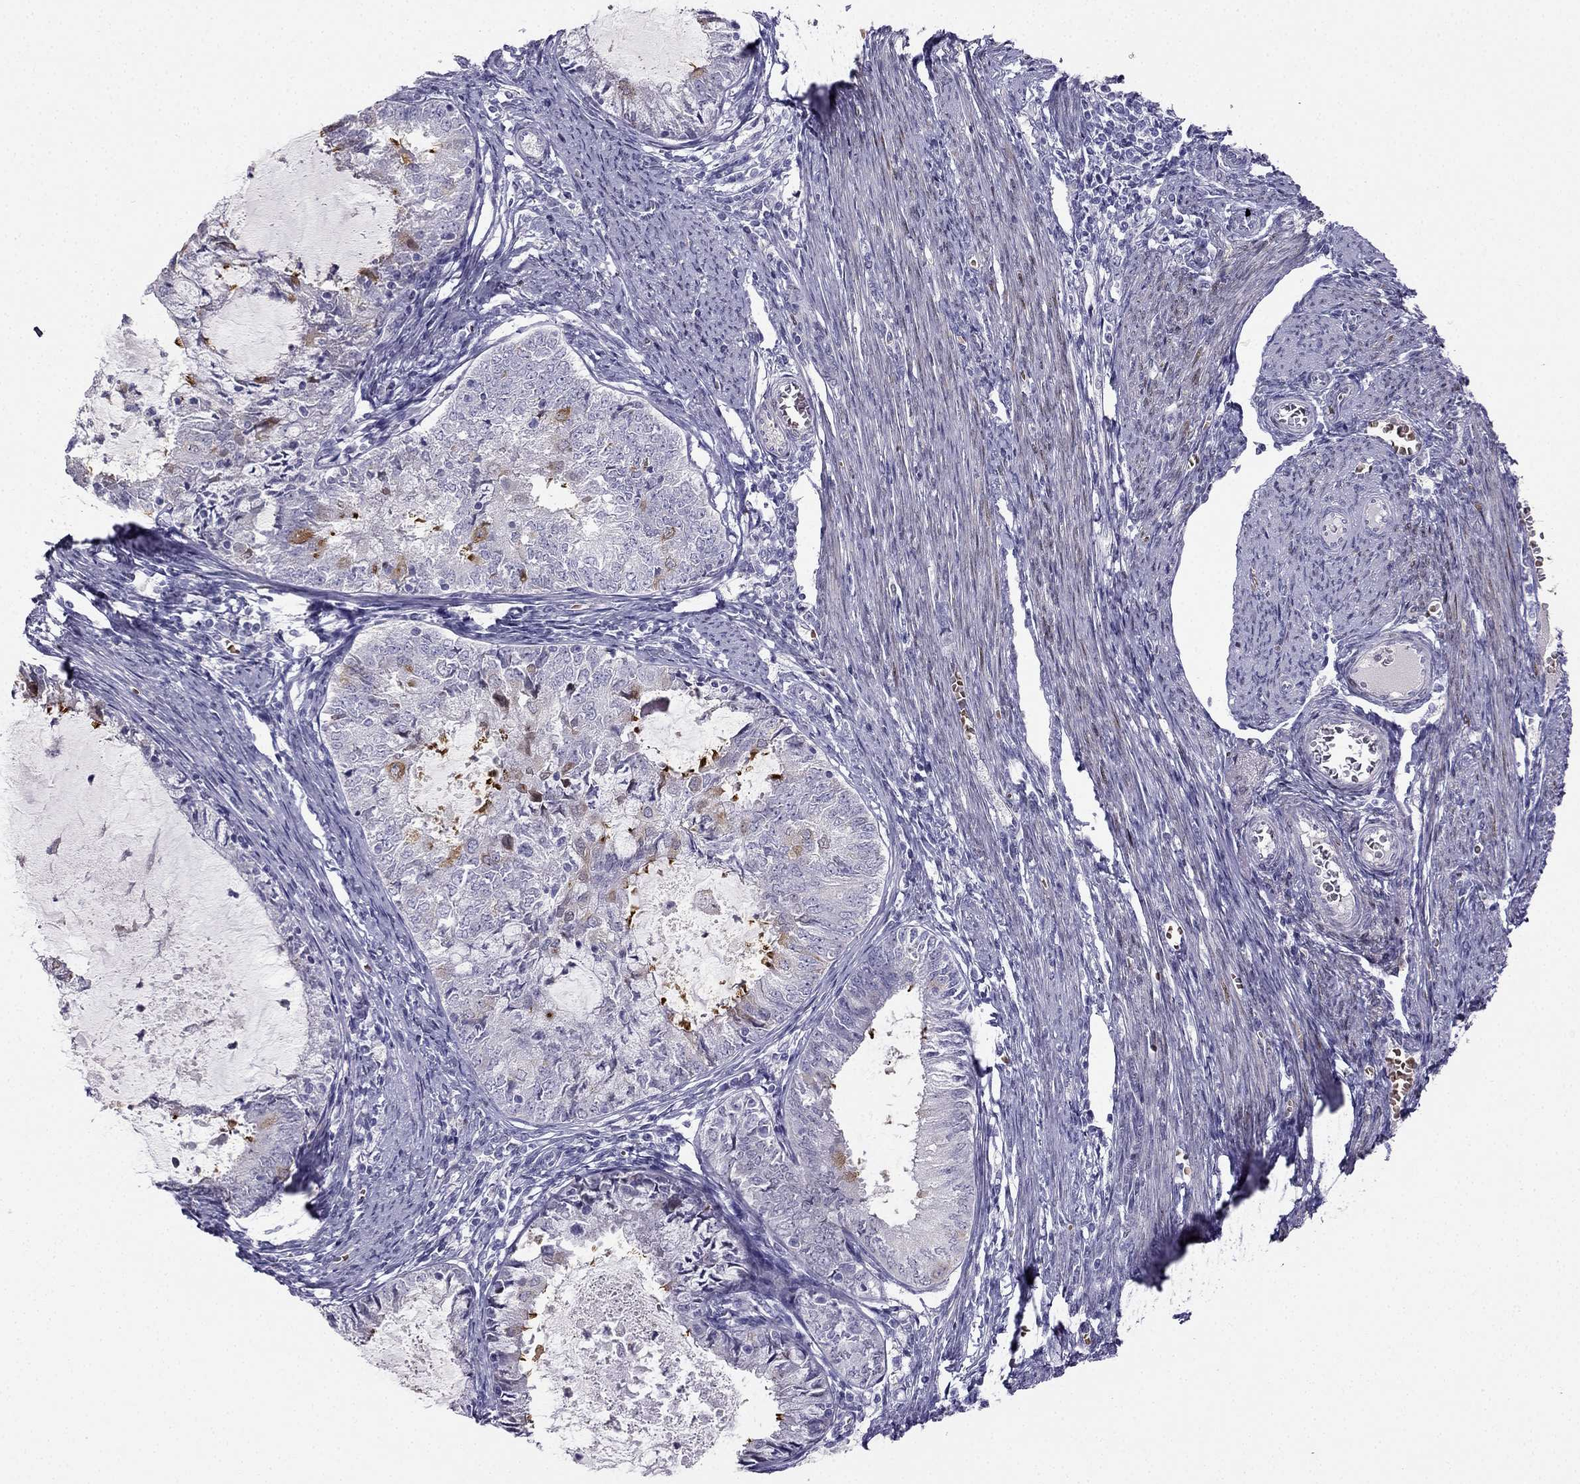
{"staining": {"intensity": "strong", "quantity": "<25%", "location": "cytoplasmic/membranous"}, "tissue": "endometrial cancer", "cell_type": "Tumor cells", "image_type": "cancer", "snomed": [{"axis": "morphology", "description": "Adenocarcinoma, NOS"}, {"axis": "topography", "description": "Endometrium"}], "caption": "The image reveals immunohistochemical staining of endometrial cancer. There is strong cytoplasmic/membranous positivity is identified in approximately <25% of tumor cells.", "gene": "RSPH14", "patient": {"sex": "female", "age": 57}}